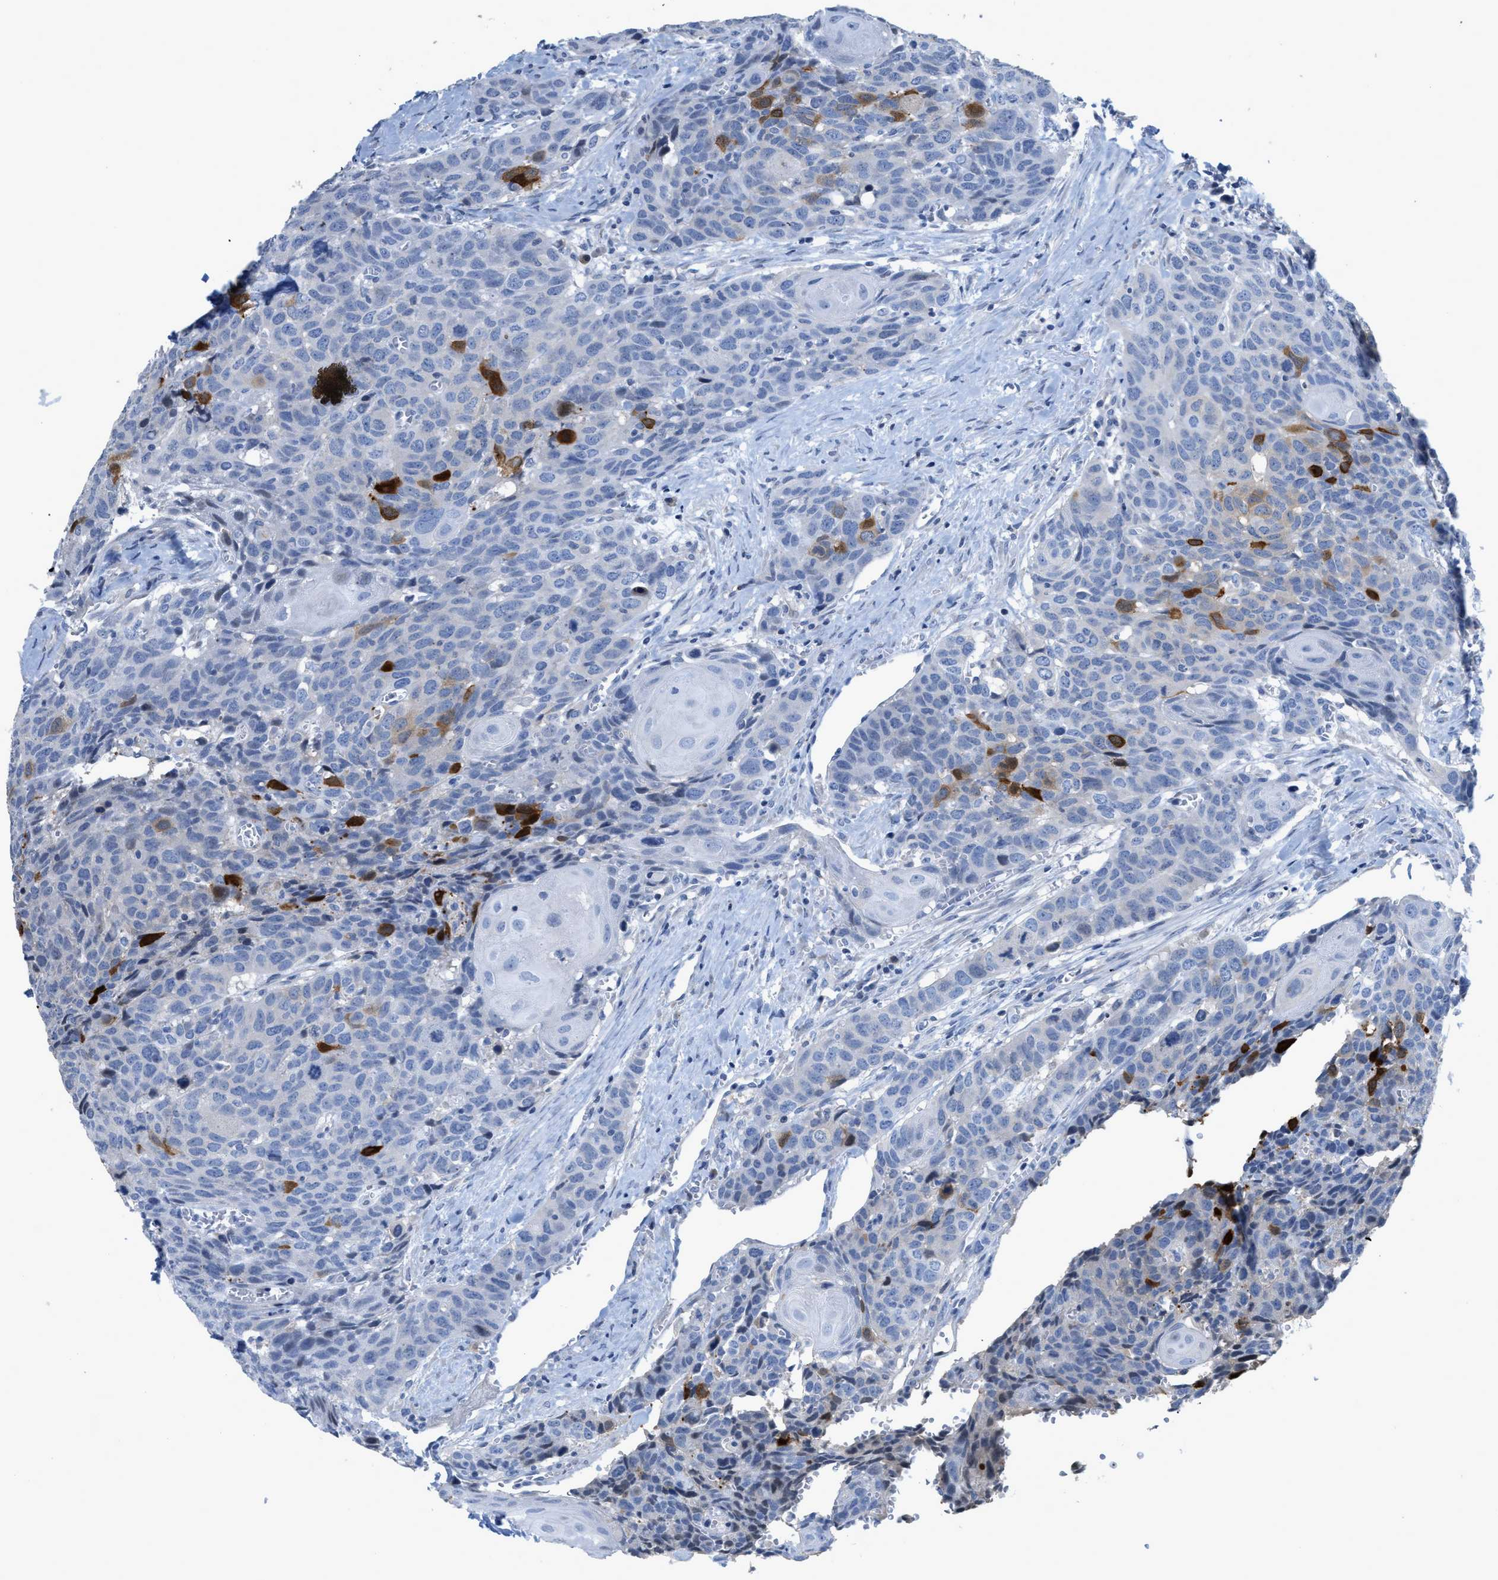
{"staining": {"intensity": "moderate", "quantity": "<25%", "location": "cytoplasmic/membranous"}, "tissue": "head and neck cancer", "cell_type": "Tumor cells", "image_type": "cancer", "snomed": [{"axis": "morphology", "description": "Squamous cell carcinoma, NOS"}, {"axis": "topography", "description": "Head-Neck"}], "caption": "DAB (3,3'-diaminobenzidine) immunohistochemical staining of human squamous cell carcinoma (head and neck) demonstrates moderate cytoplasmic/membranous protein staining in approximately <25% of tumor cells.", "gene": "CRYM", "patient": {"sex": "male", "age": 66}}